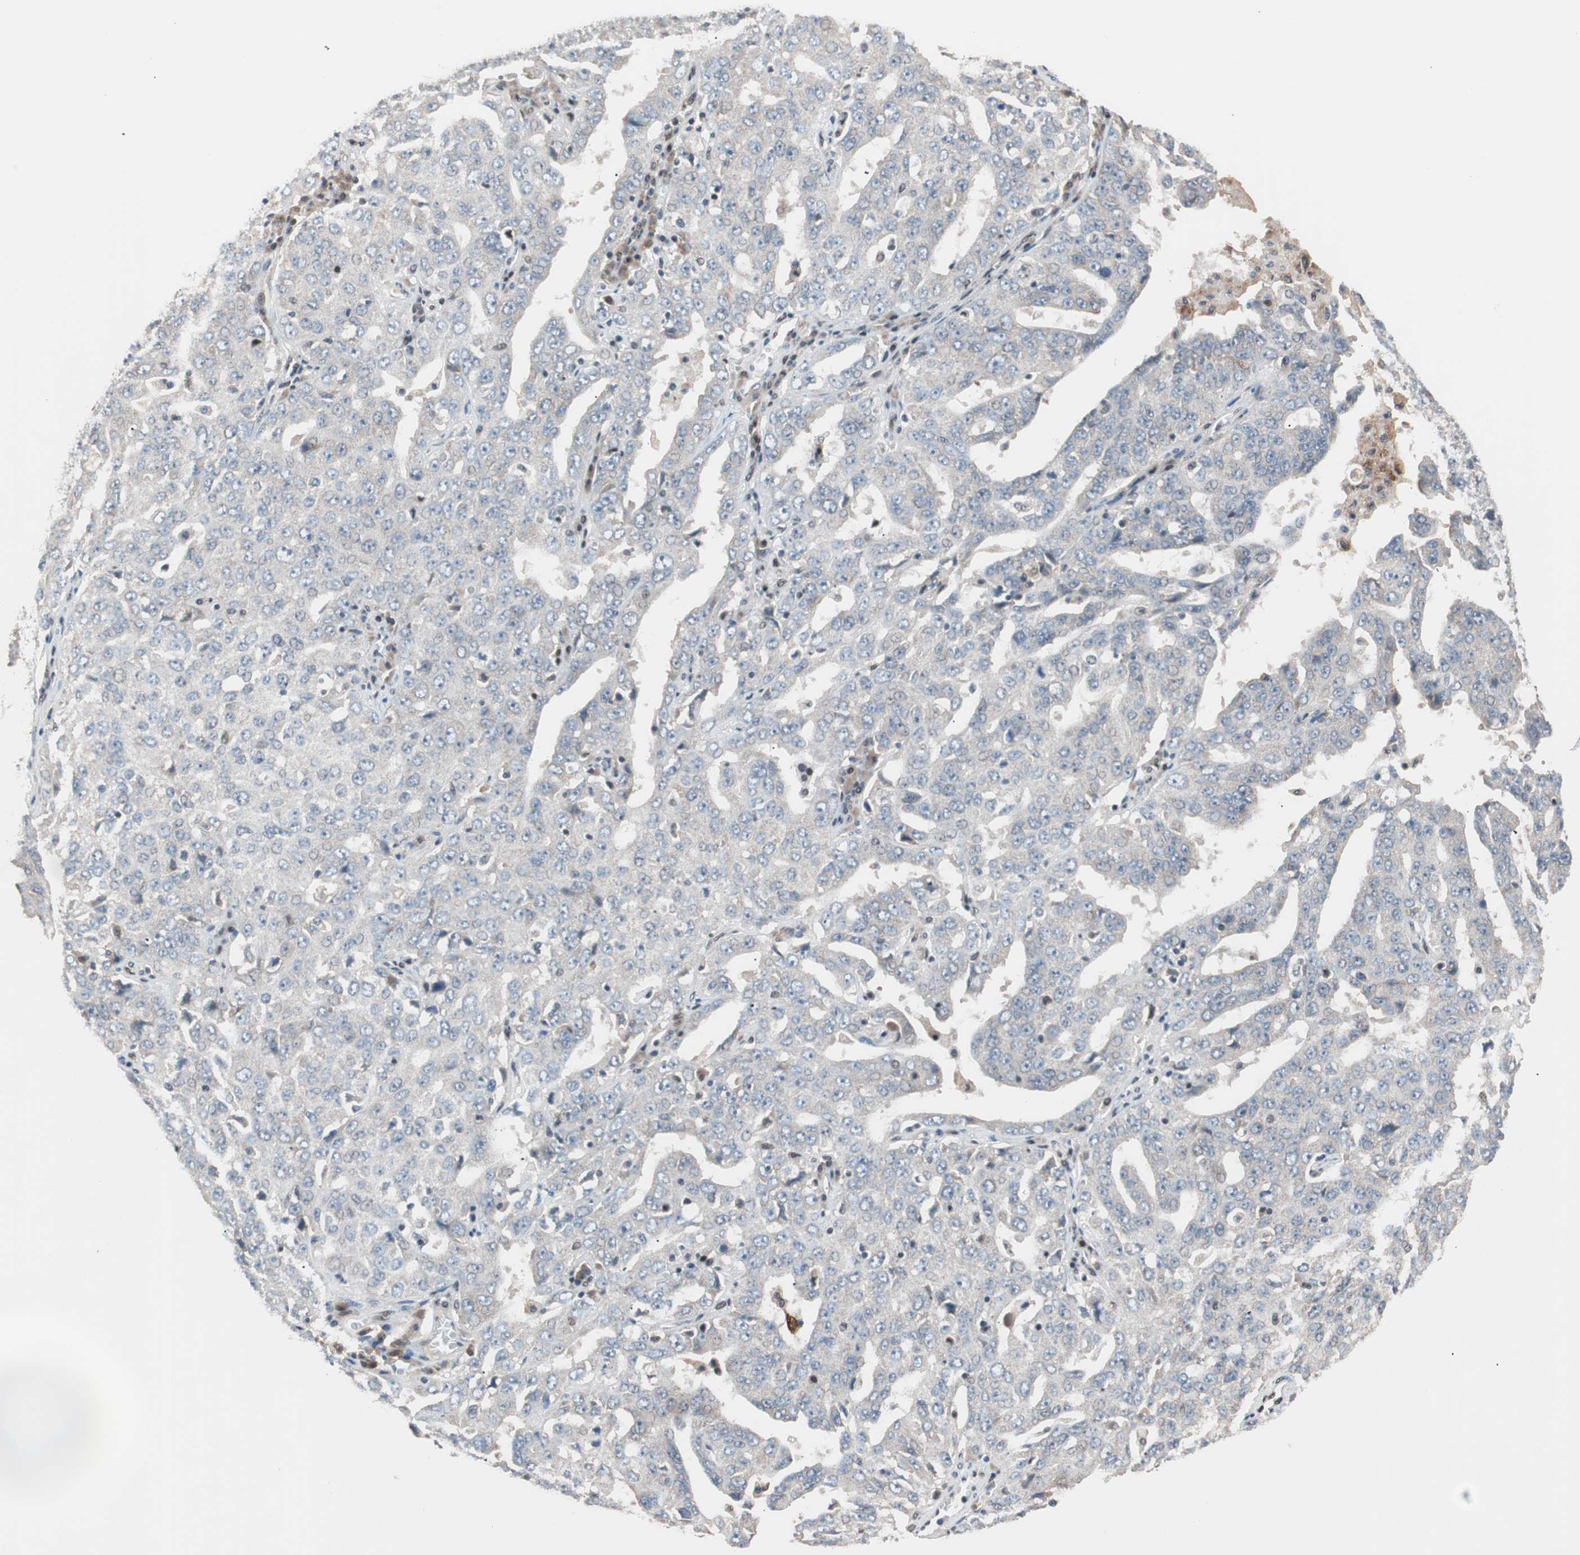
{"staining": {"intensity": "negative", "quantity": "none", "location": "none"}, "tissue": "ovarian cancer", "cell_type": "Tumor cells", "image_type": "cancer", "snomed": [{"axis": "morphology", "description": "Carcinoma, endometroid"}, {"axis": "topography", "description": "Ovary"}], "caption": "An immunohistochemistry image of ovarian endometroid carcinoma is shown. There is no staining in tumor cells of ovarian endometroid carcinoma. Nuclei are stained in blue.", "gene": "POLH", "patient": {"sex": "female", "age": 62}}